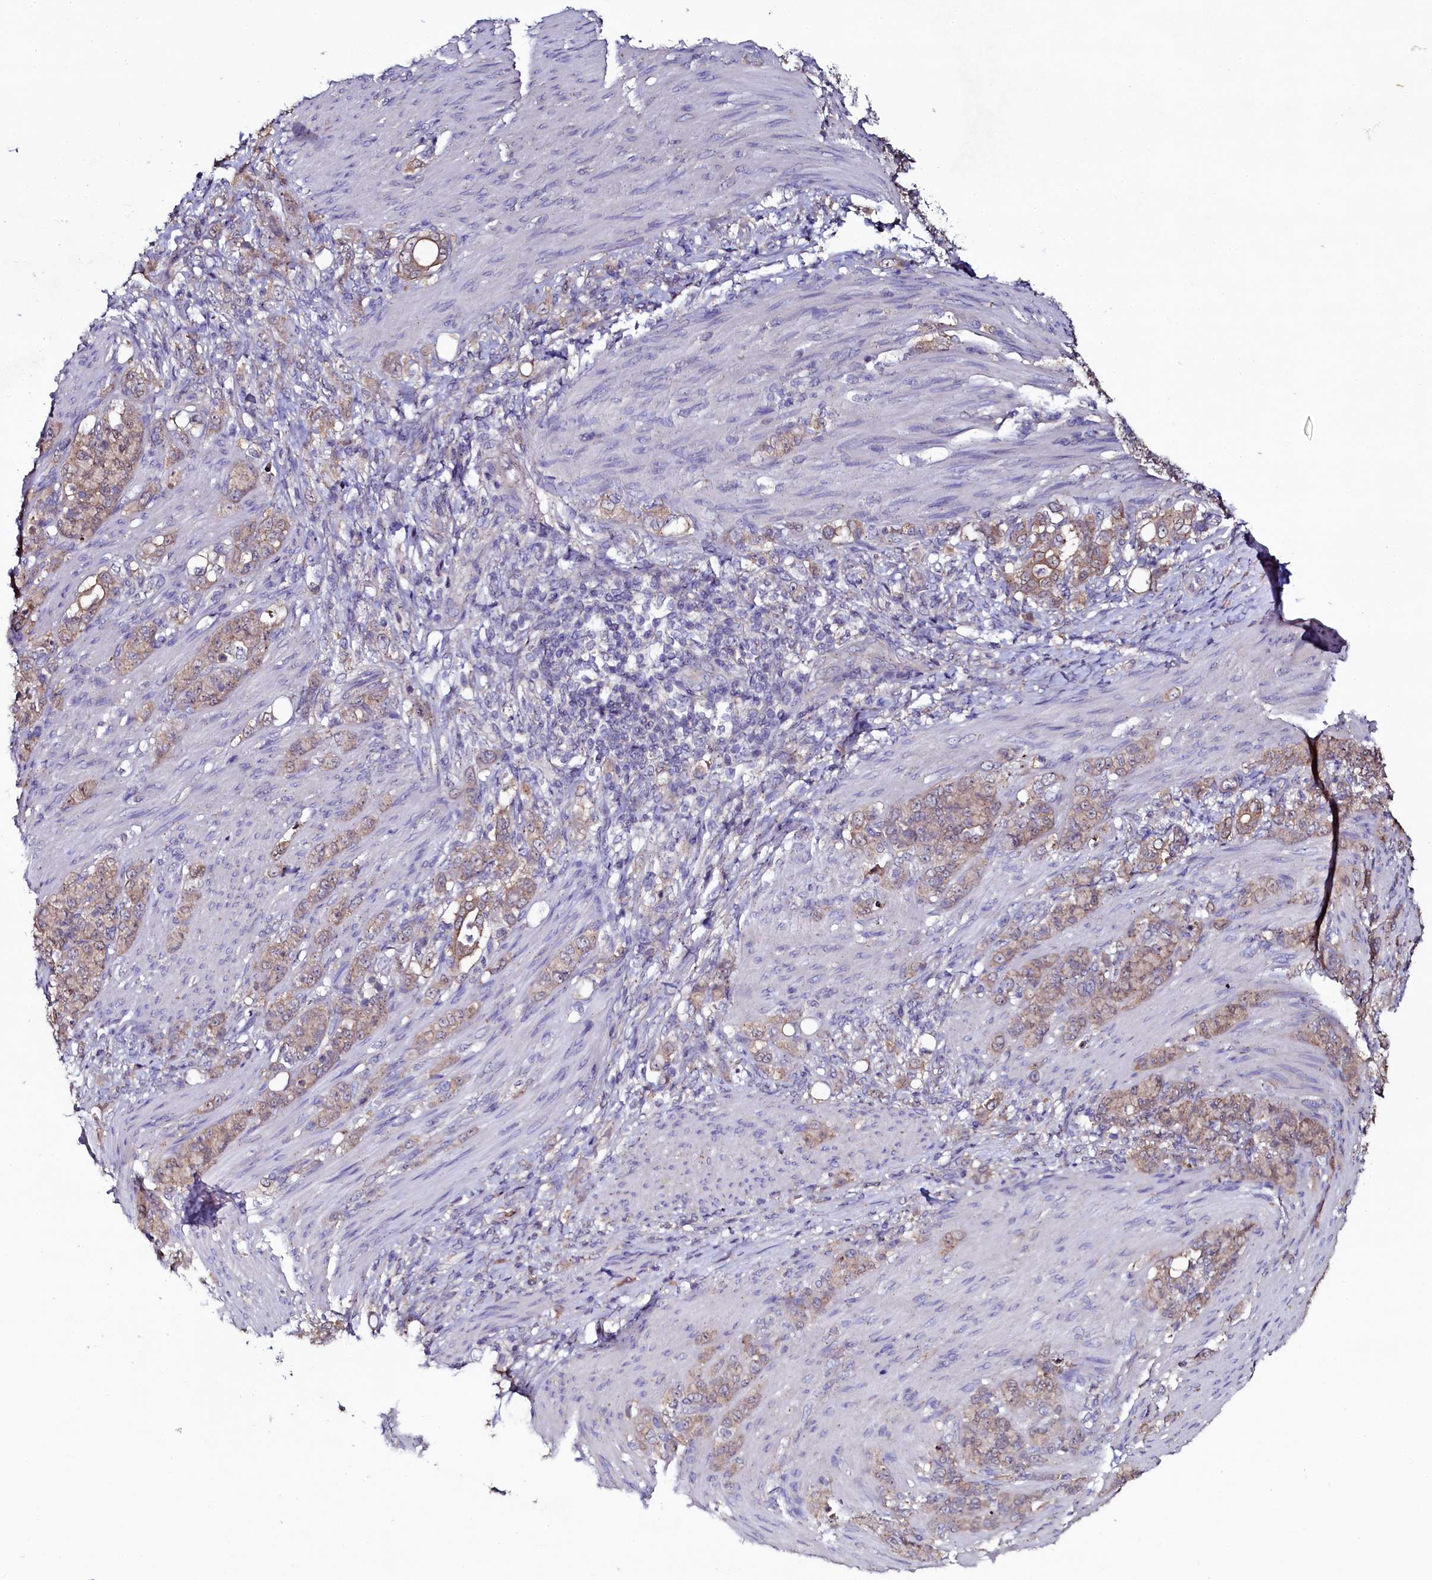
{"staining": {"intensity": "moderate", "quantity": ">75%", "location": "cytoplasmic/membranous"}, "tissue": "stomach cancer", "cell_type": "Tumor cells", "image_type": "cancer", "snomed": [{"axis": "morphology", "description": "Adenocarcinoma, NOS"}, {"axis": "topography", "description": "Stomach"}], "caption": "Tumor cells reveal medium levels of moderate cytoplasmic/membranous staining in about >75% of cells in human stomach cancer (adenocarcinoma).", "gene": "USPL1", "patient": {"sex": "female", "age": 79}}